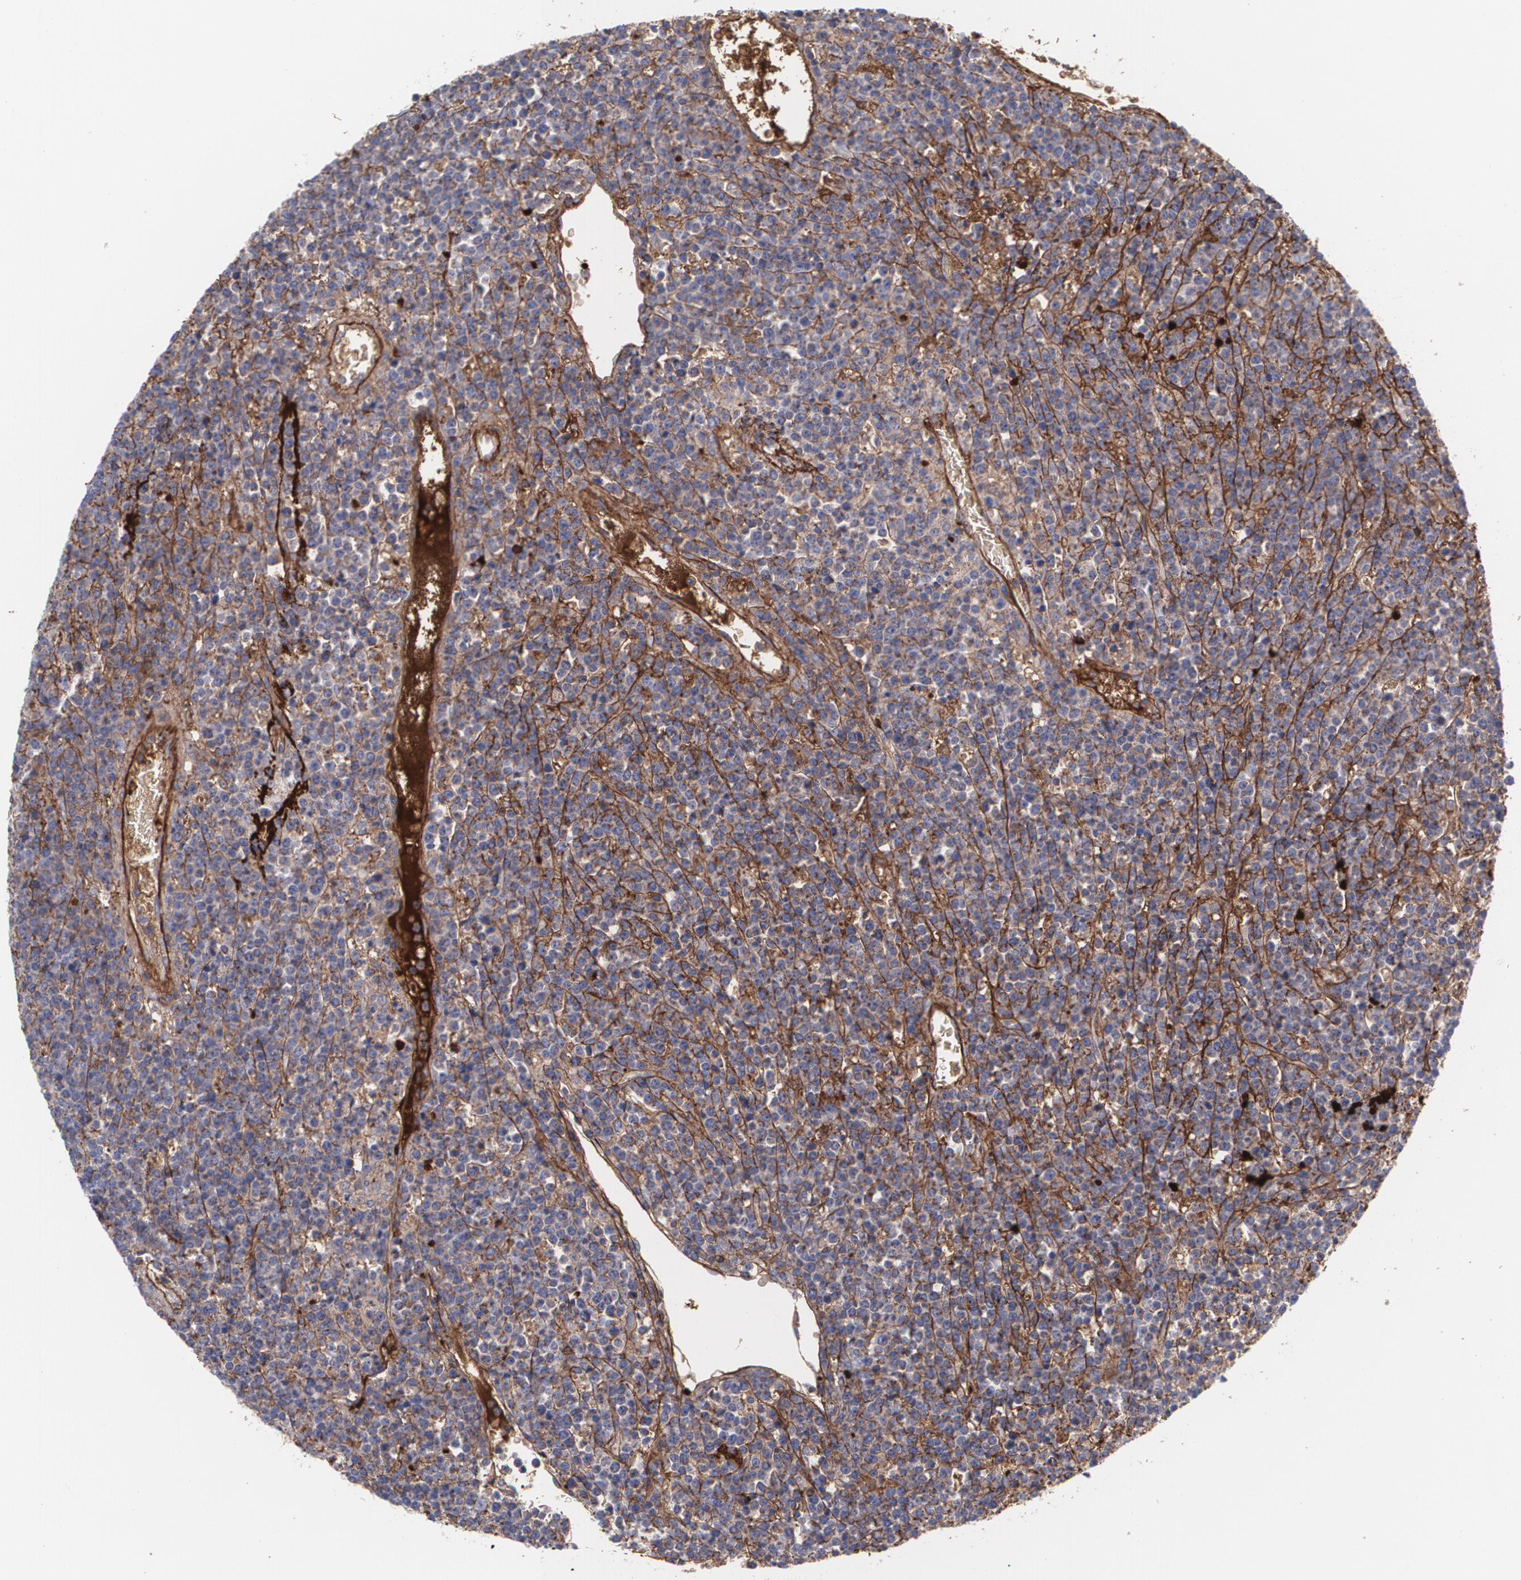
{"staining": {"intensity": "moderate", "quantity": ">75%", "location": "cytoplasmic/membranous"}, "tissue": "lymphoma", "cell_type": "Tumor cells", "image_type": "cancer", "snomed": [{"axis": "morphology", "description": "Malignant lymphoma, non-Hodgkin's type, High grade"}, {"axis": "topography", "description": "Ovary"}], "caption": "Immunohistochemistry (IHC) staining of malignant lymphoma, non-Hodgkin's type (high-grade), which exhibits medium levels of moderate cytoplasmic/membranous staining in about >75% of tumor cells indicating moderate cytoplasmic/membranous protein expression. The staining was performed using DAB (brown) for protein detection and nuclei were counterstained in hematoxylin (blue).", "gene": "FBLN1", "patient": {"sex": "female", "age": 56}}